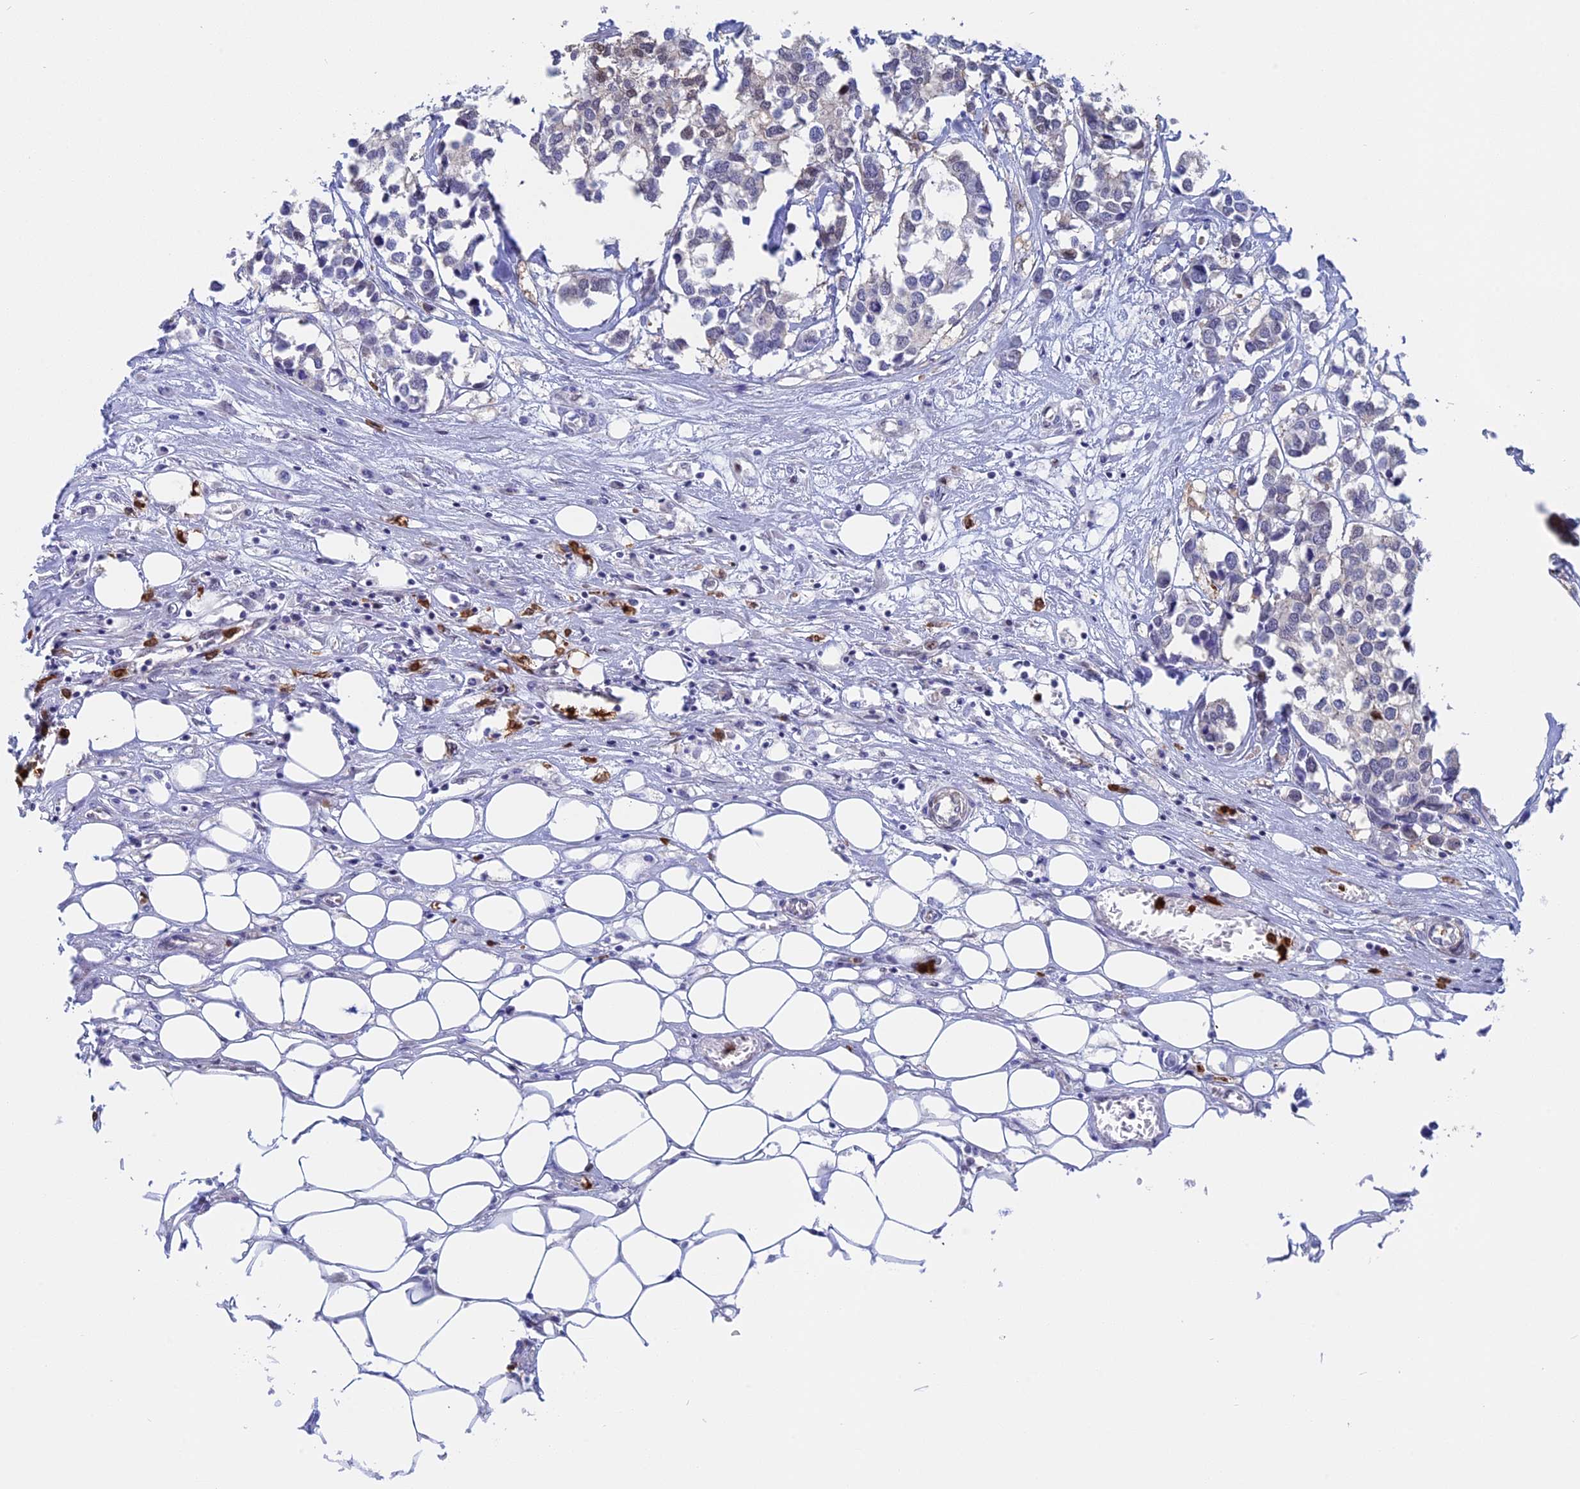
{"staining": {"intensity": "negative", "quantity": "none", "location": "none"}, "tissue": "breast cancer", "cell_type": "Tumor cells", "image_type": "cancer", "snomed": [{"axis": "morphology", "description": "Duct carcinoma"}, {"axis": "topography", "description": "Breast"}], "caption": "DAB (3,3'-diaminobenzidine) immunohistochemical staining of invasive ductal carcinoma (breast) shows no significant expression in tumor cells.", "gene": "SLC26A1", "patient": {"sex": "female", "age": 83}}